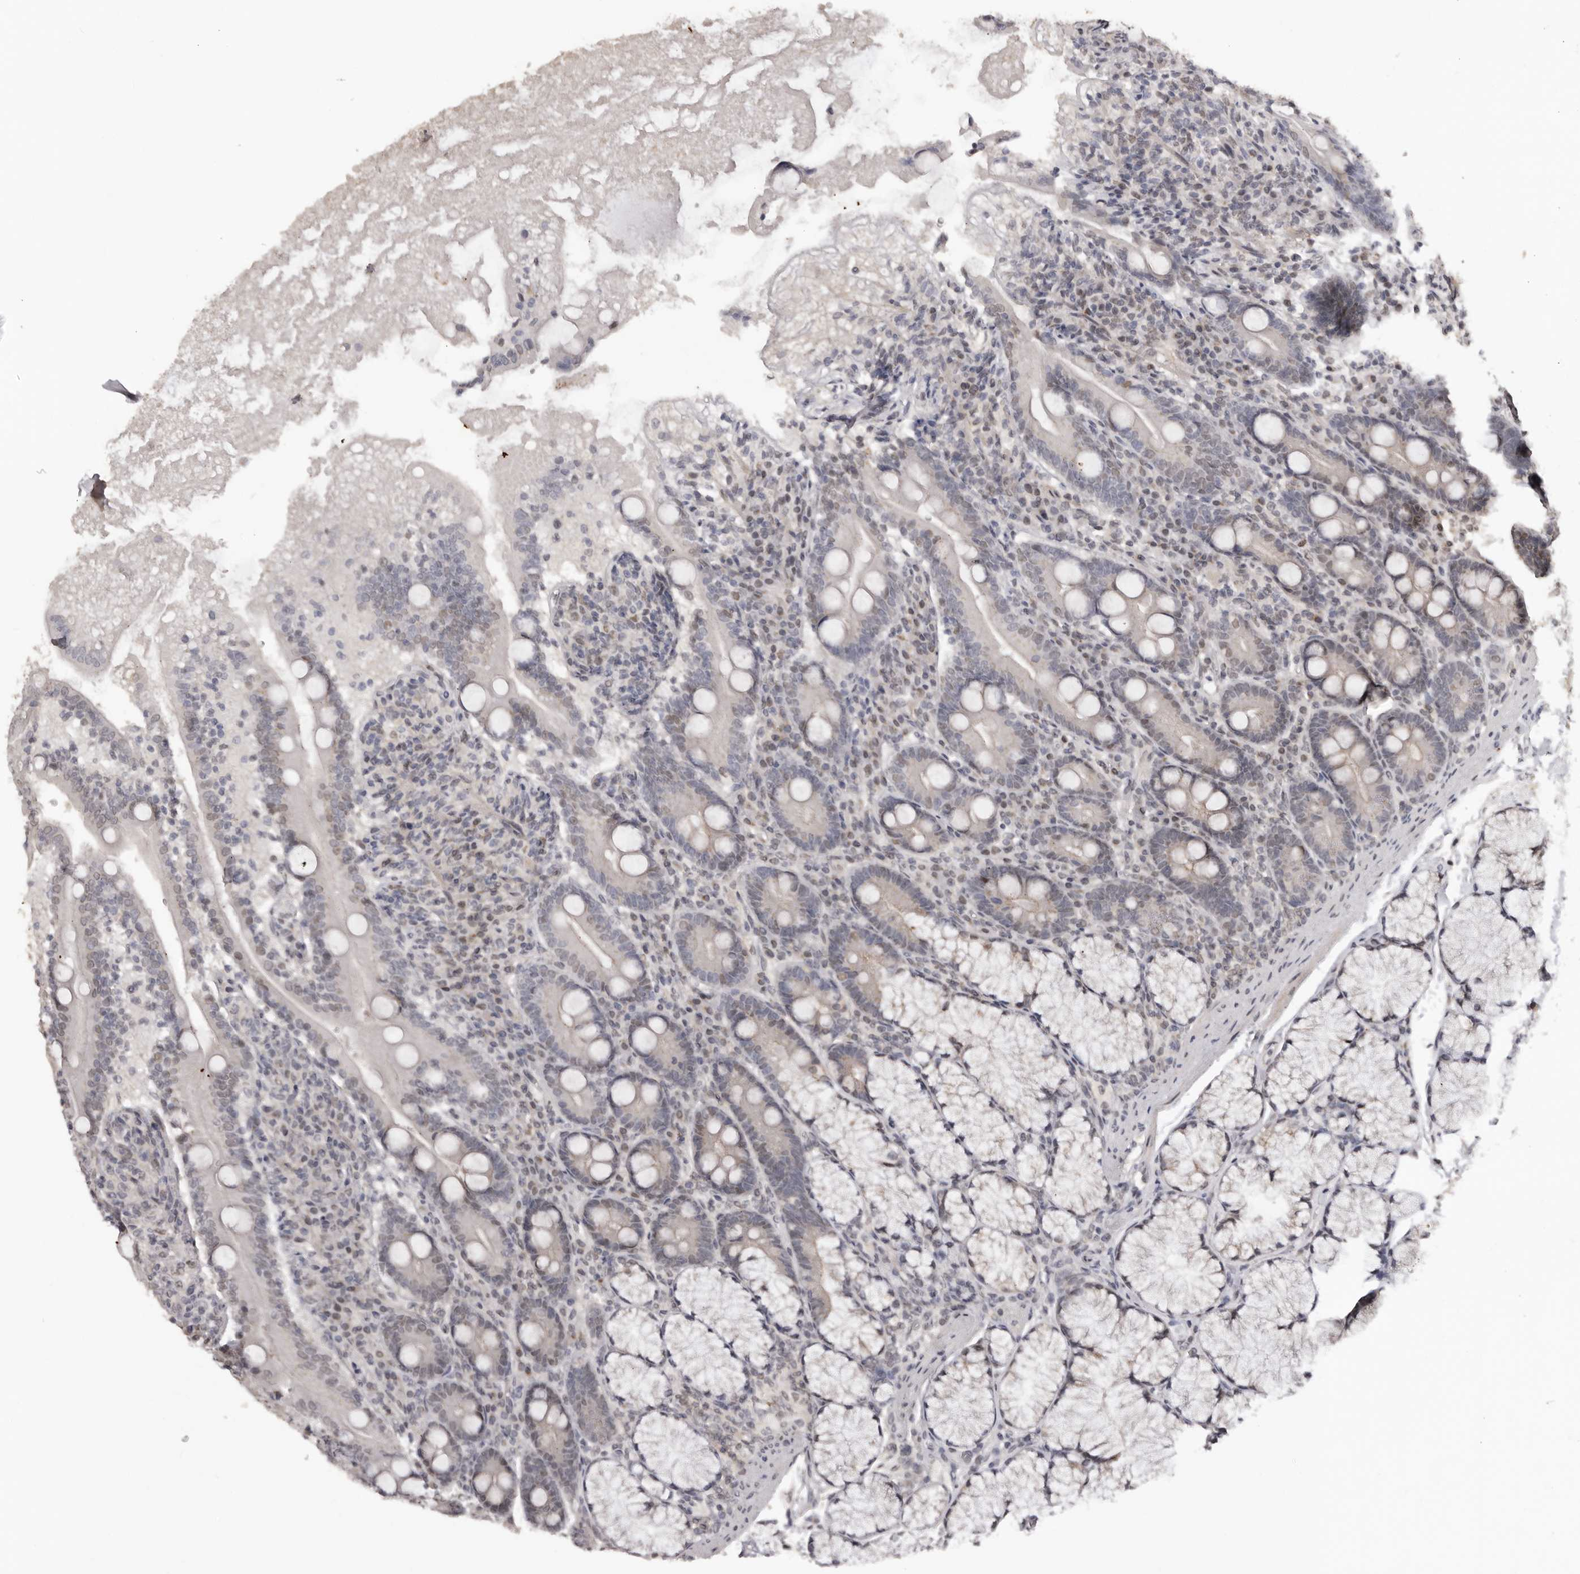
{"staining": {"intensity": "weak", "quantity": "25%-75%", "location": "nuclear"}, "tissue": "duodenum", "cell_type": "Glandular cells", "image_type": "normal", "snomed": [{"axis": "morphology", "description": "Normal tissue, NOS"}, {"axis": "topography", "description": "Duodenum"}], "caption": "Protein staining of unremarkable duodenum shows weak nuclear expression in about 25%-75% of glandular cells.", "gene": "SRCAP", "patient": {"sex": "male", "age": 35}}